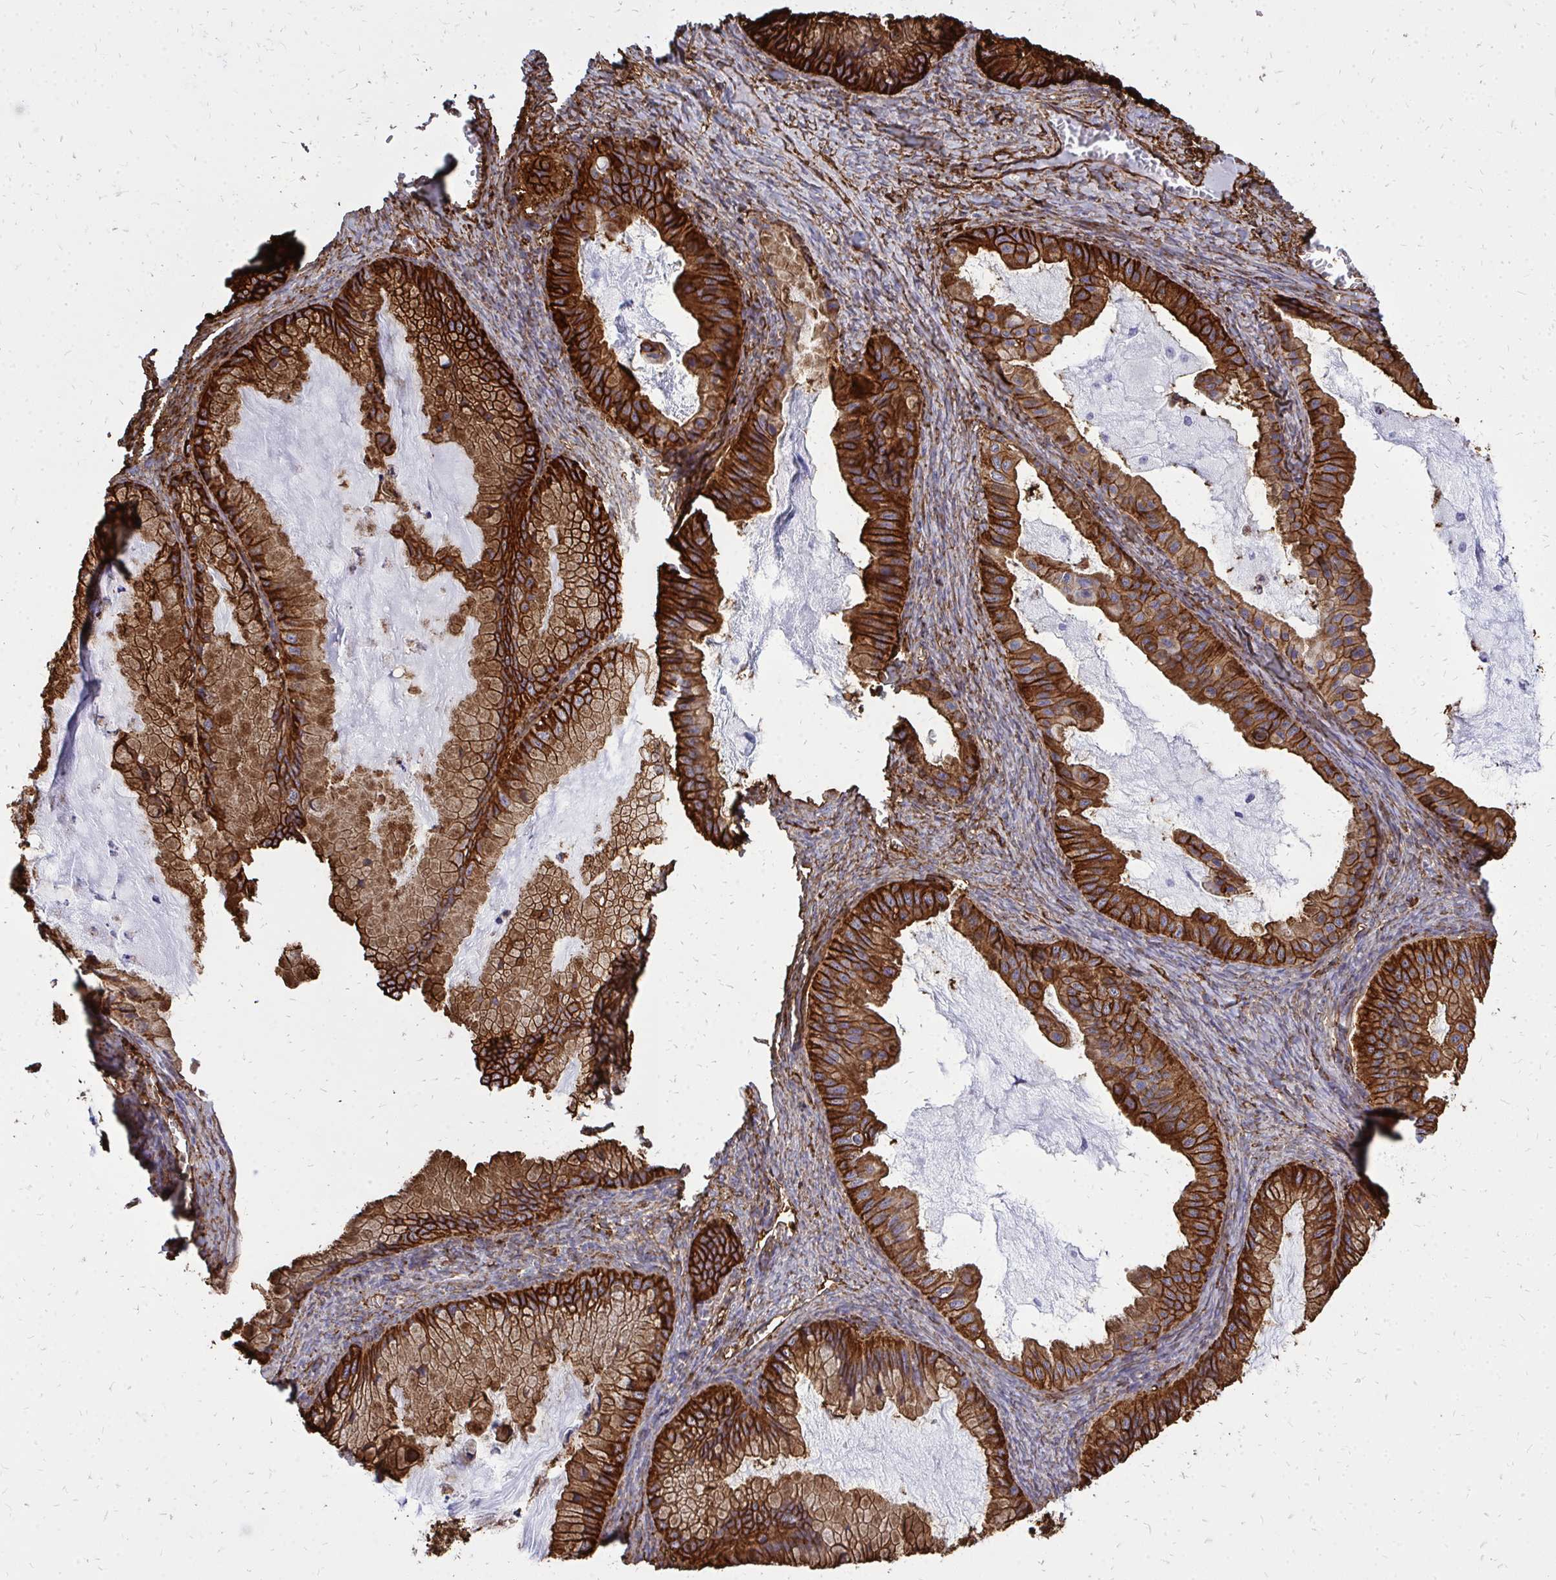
{"staining": {"intensity": "strong", "quantity": ">75%", "location": "cytoplasmic/membranous"}, "tissue": "ovarian cancer", "cell_type": "Tumor cells", "image_type": "cancer", "snomed": [{"axis": "morphology", "description": "Cystadenocarcinoma, mucinous, NOS"}, {"axis": "topography", "description": "Ovary"}], "caption": "The immunohistochemical stain shows strong cytoplasmic/membranous staining in tumor cells of ovarian mucinous cystadenocarcinoma tissue. The staining was performed using DAB (3,3'-diaminobenzidine), with brown indicating positive protein expression. Nuclei are stained blue with hematoxylin.", "gene": "MARCKSL1", "patient": {"sex": "female", "age": 72}}